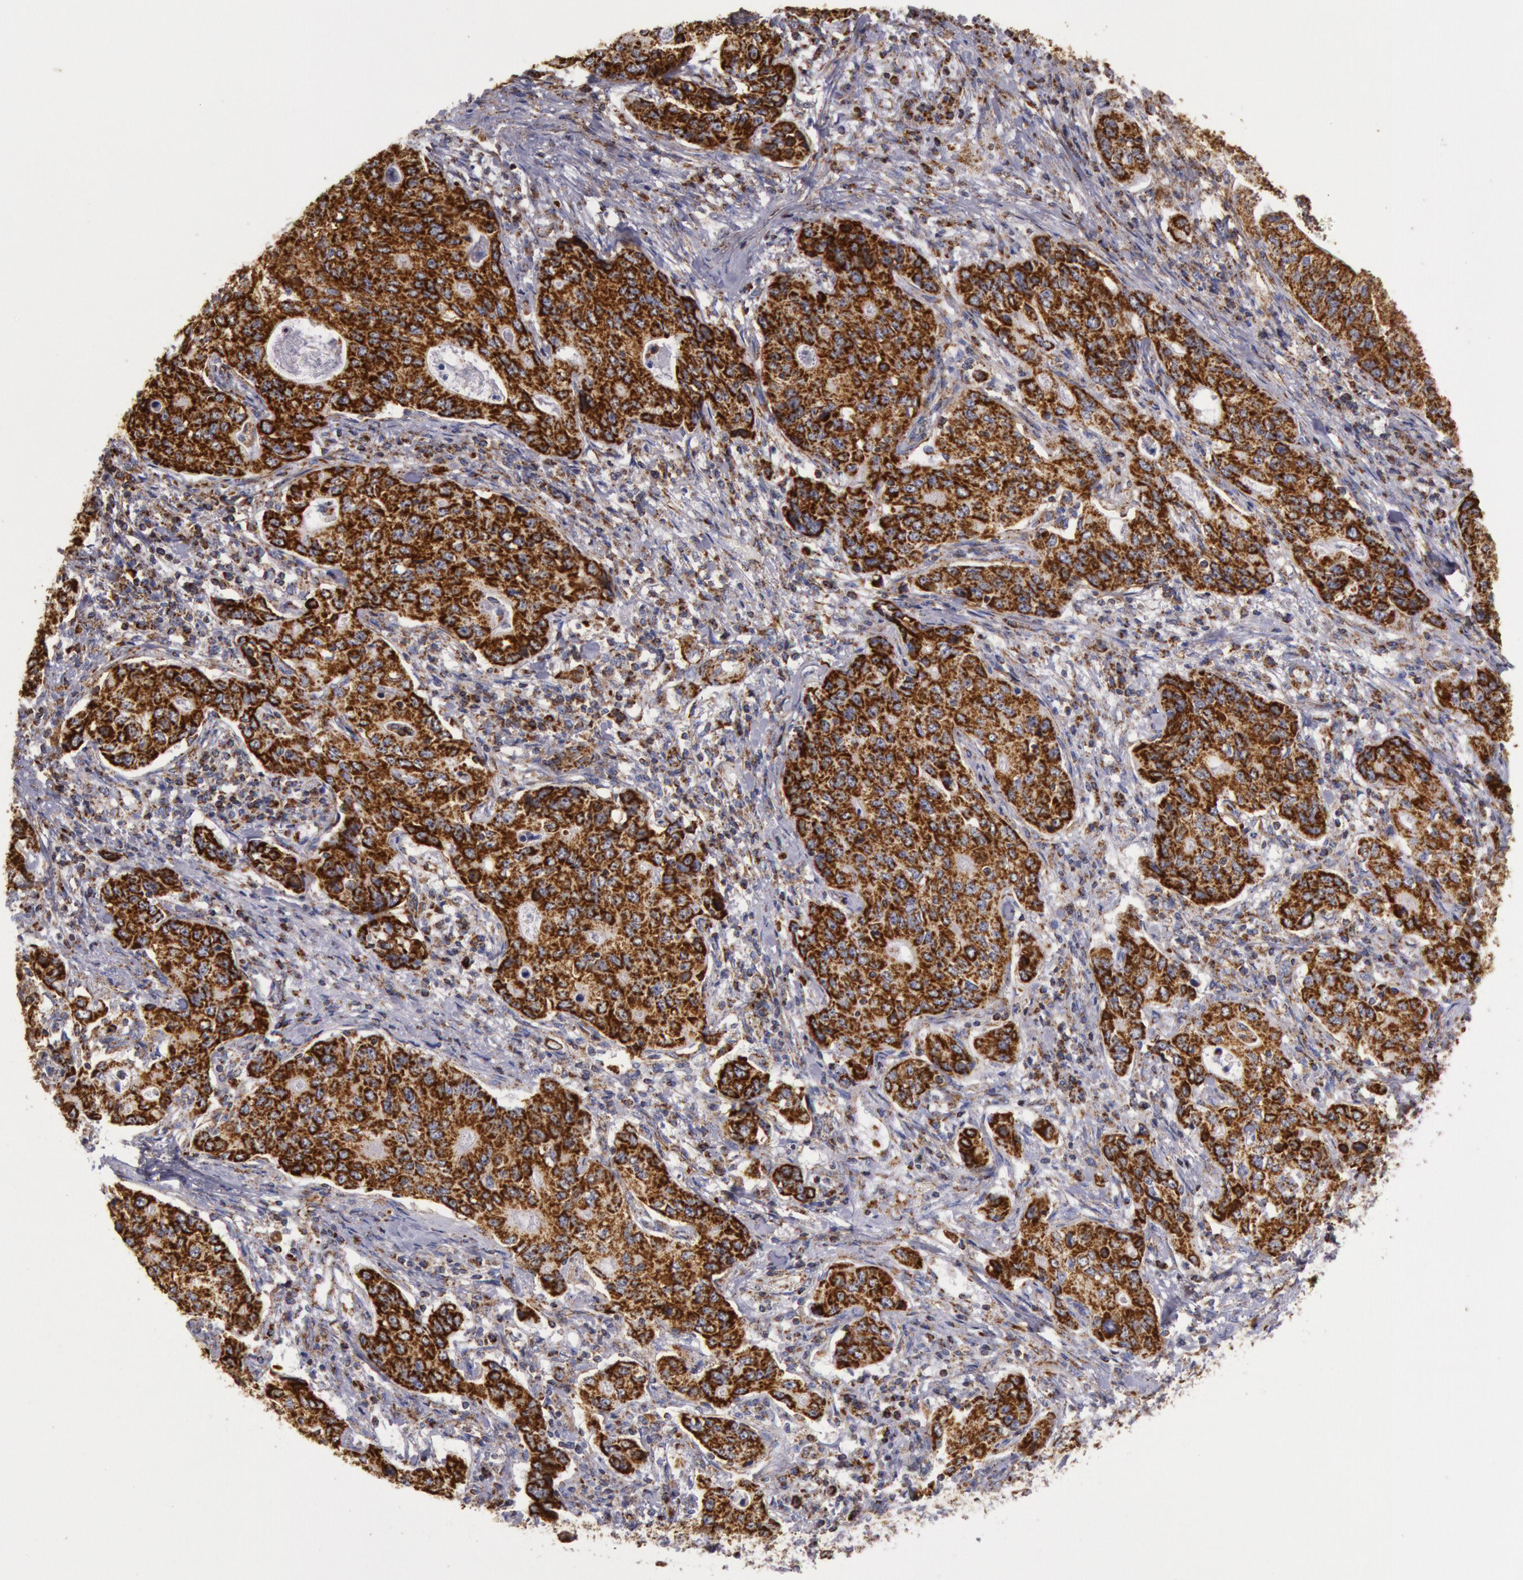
{"staining": {"intensity": "strong", "quantity": ">75%", "location": "cytoplasmic/membranous"}, "tissue": "stomach cancer", "cell_type": "Tumor cells", "image_type": "cancer", "snomed": [{"axis": "morphology", "description": "Adenocarcinoma, NOS"}, {"axis": "topography", "description": "Esophagus"}, {"axis": "topography", "description": "Stomach"}], "caption": "Protein expression analysis of stomach adenocarcinoma demonstrates strong cytoplasmic/membranous staining in about >75% of tumor cells.", "gene": "CYC1", "patient": {"sex": "male", "age": 74}}